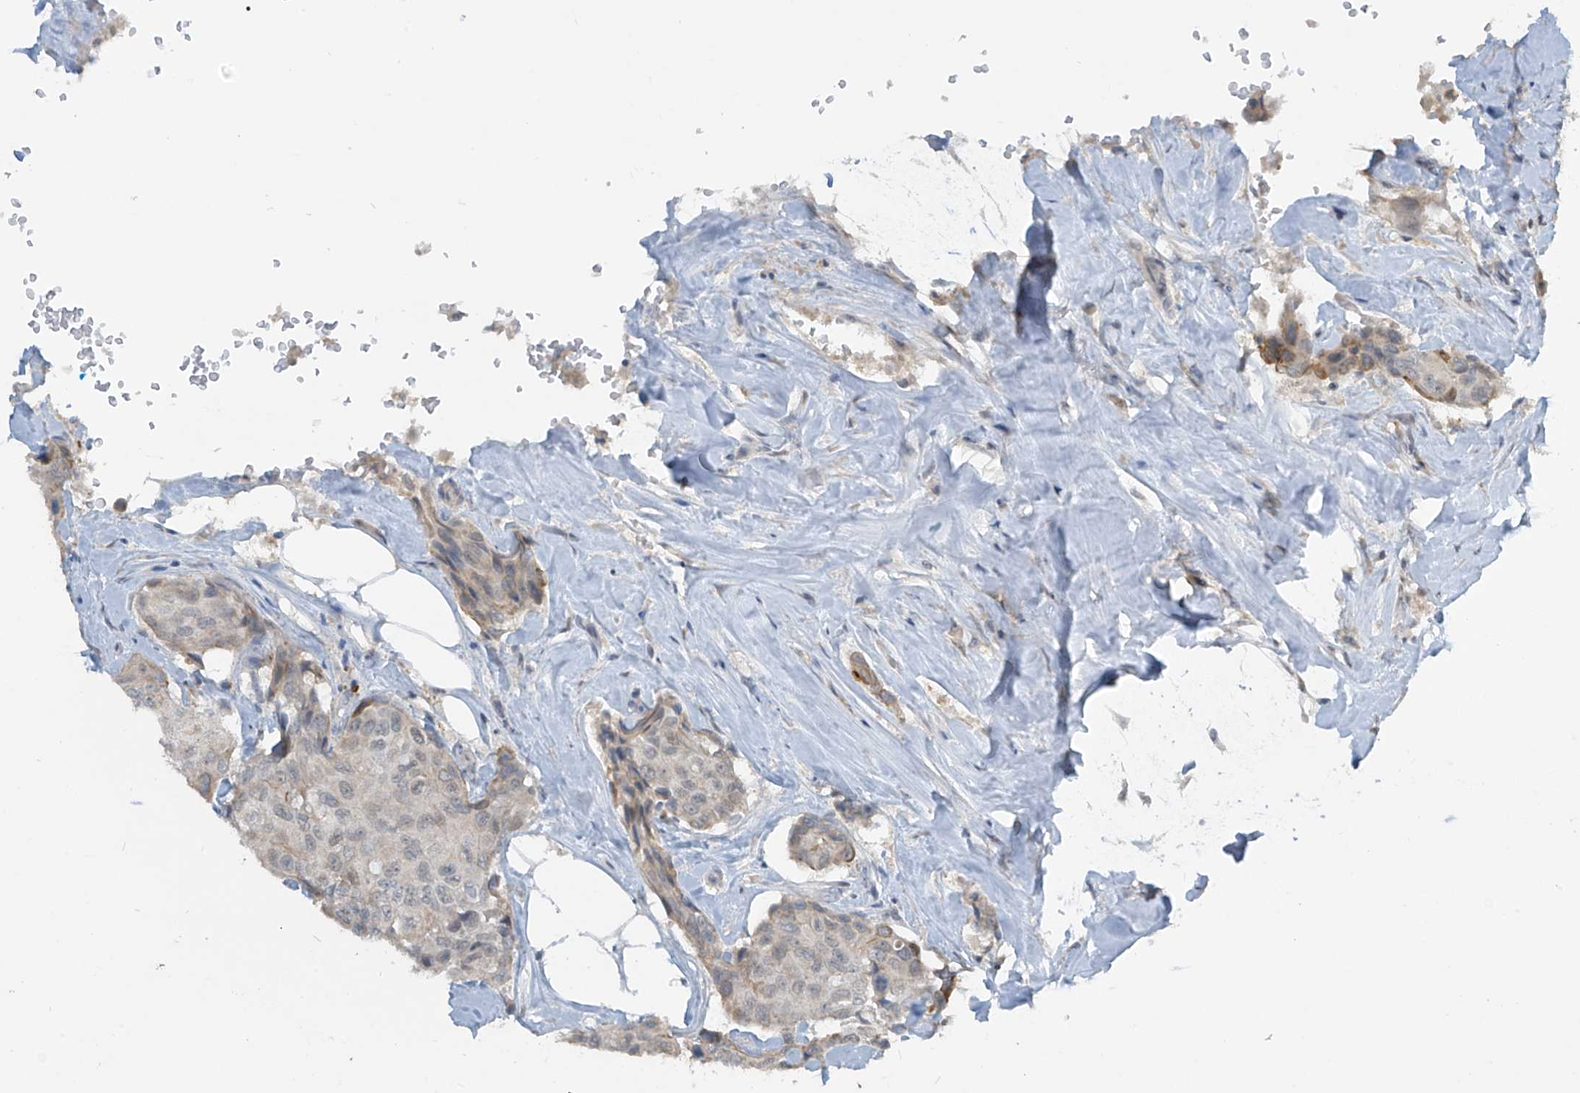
{"staining": {"intensity": "weak", "quantity": "<25%", "location": "cytoplasmic/membranous"}, "tissue": "breast cancer", "cell_type": "Tumor cells", "image_type": "cancer", "snomed": [{"axis": "morphology", "description": "Duct carcinoma"}, {"axis": "topography", "description": "Breast"}], "caption": "The micrograph demonstrates no staining of tumor cells in intraductal carcinoma (breast).", "gene": "METAP1D", "patient": {"sex": "female", "age": 80}}